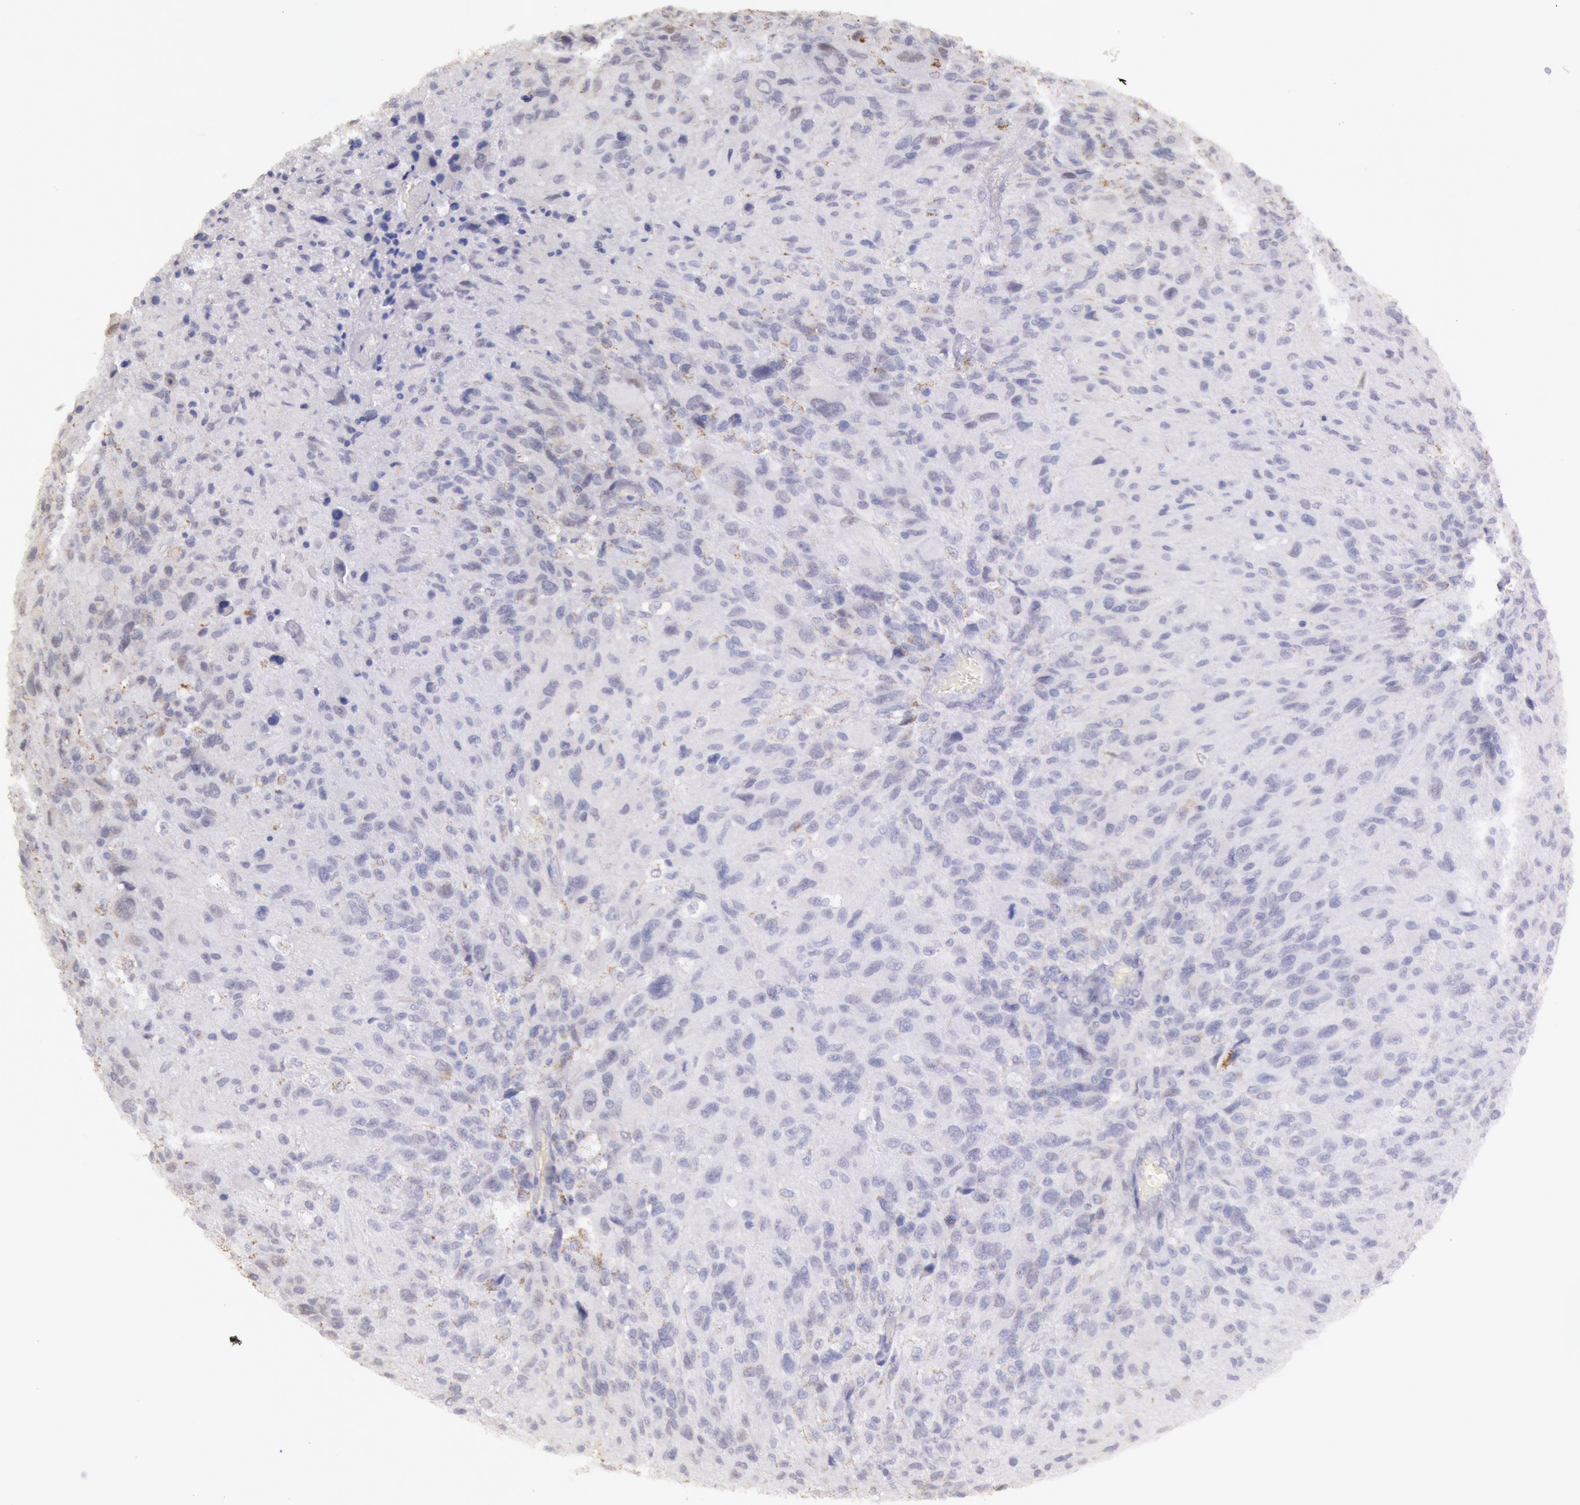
{"staining": {"intensity": "negative", "quantity": "none", "location": "none"}, "tissue": "glioma", "cell_type": "Tumor cells", "image_type": "cancer", "snomed": [{"axis": "morphology", "description": "Glioma, malignant, High grade"}, {"axis": "topography", "description": "Brain"}], "caption": "Tumor cells show no significant staining in malignant glioma (high-grade).", "gene": "FRMD6", "patient": {"sex": "male", "age": 69}}